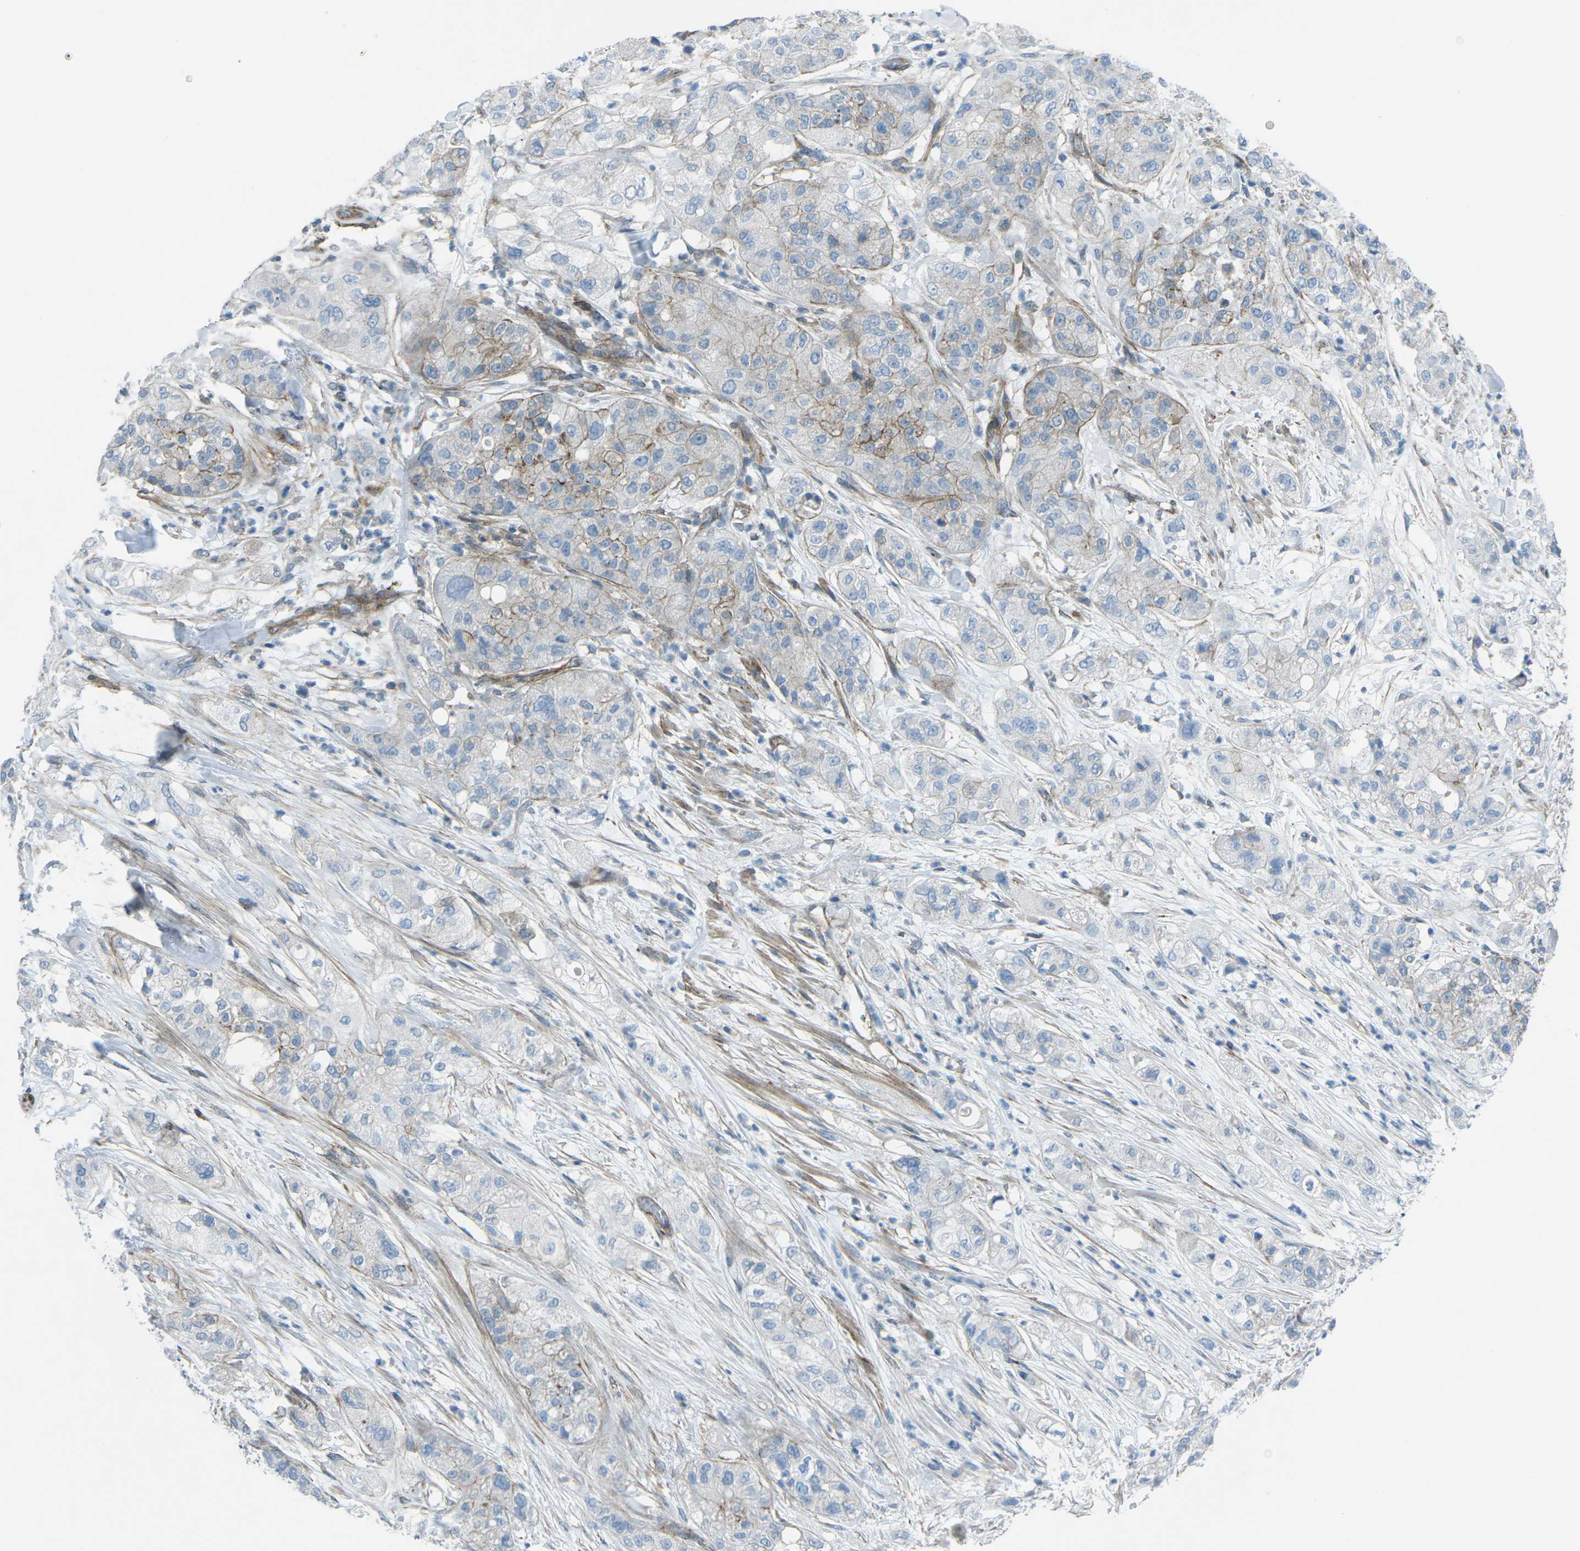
{"staining": {"intensity": "negative", "quantity": "none", "location": "none"}, "tissue": "pancreatic cancer", "cell_type": "Tumor cells", "image_type": "cancer", "snomed": [{"axis": "morphology", "description": "Adenocarcinoma, NOS"}, {"axis": "topography", "description": "Pancreas"}], "caption": "Tumor cells are negative for brown protein staining in pancreatic adenocarcinoma. (DAB (3,3'-diaminobenzidine) immunohistochemistry (IHC), high magnification).", "gene": "UTRN", "patient": {"sex": "female", "age": 78}}